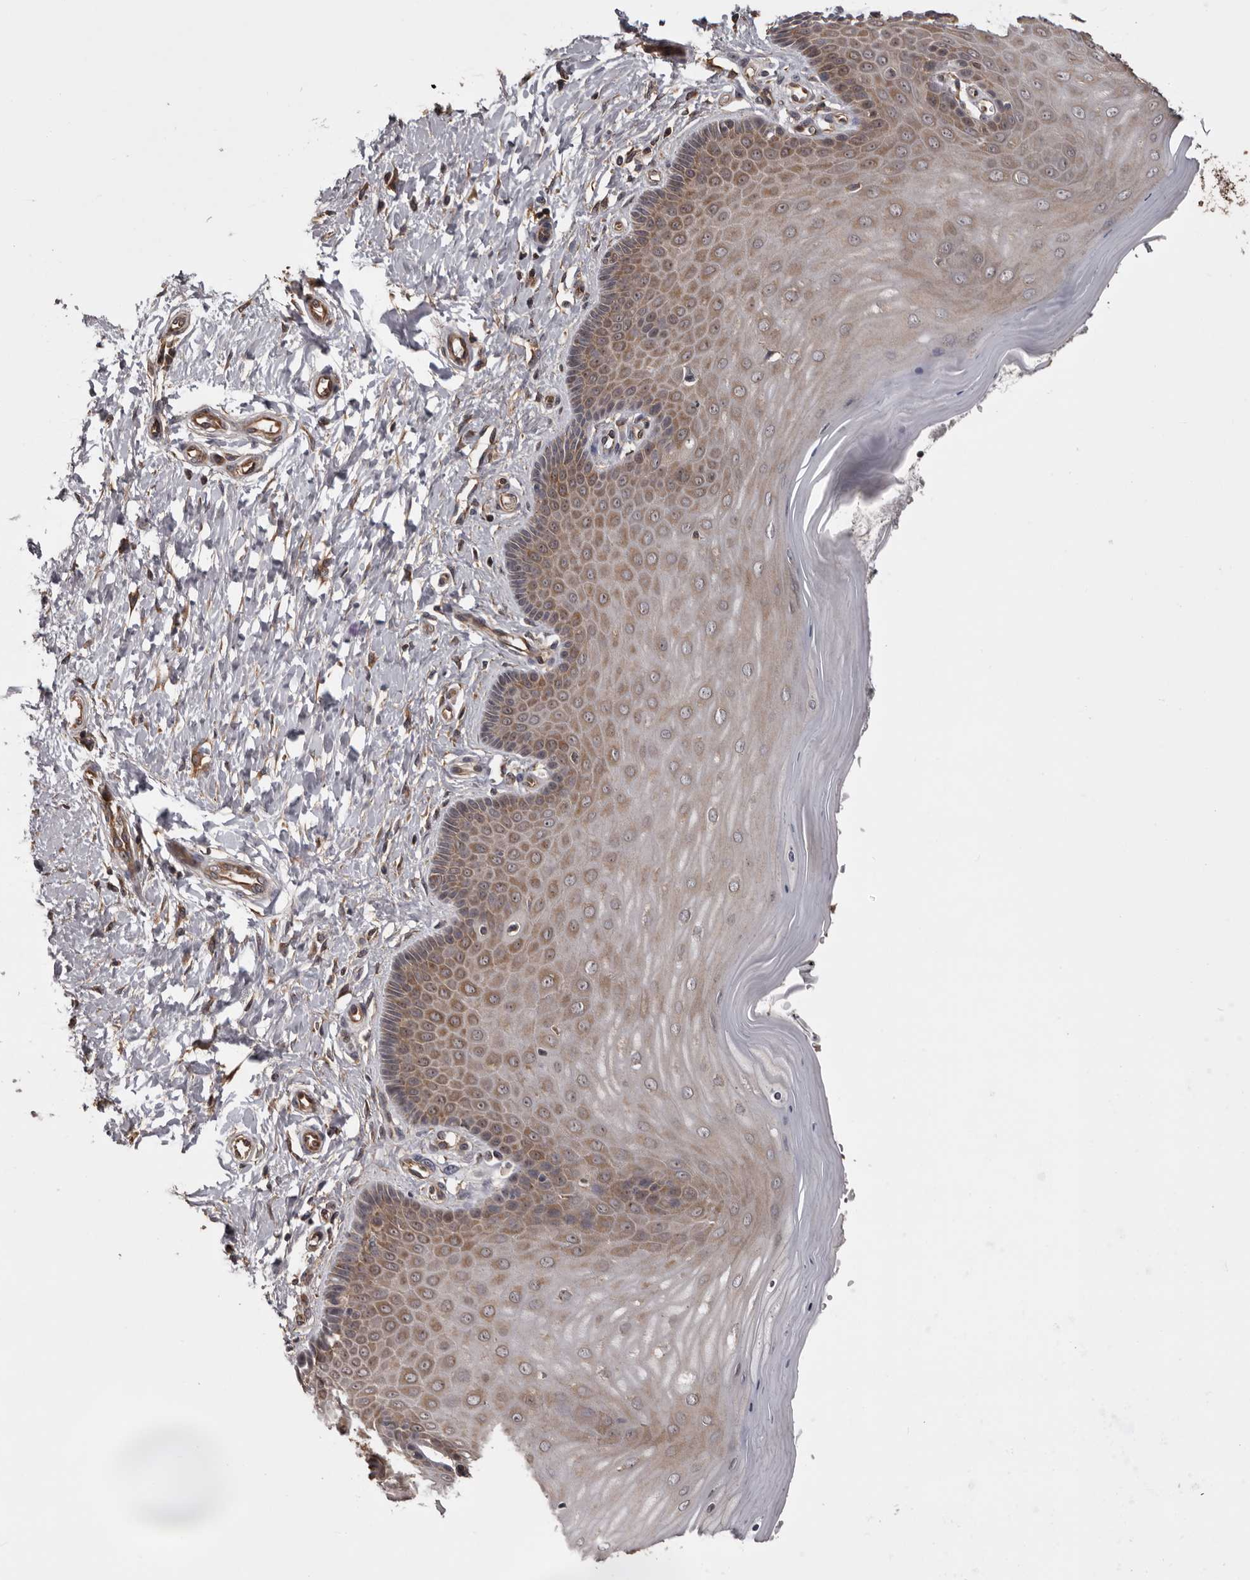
{"staining": {"intensity": "strong", "quantity": ">75%", "location": "cytoplasmic/membranous"}, "tissue": "cervix", "cell_type": "Glandular cells", "image_type": "normal", "snomed": [{"axis": "morphology", "description": "Normal tissue, NOS"}, {"axis": "topography", "description": "Cervix"}], "caption": "Approximately >75% of glandular cells in benign cervix display strong cytoplasmic/membranous protein expression as visualized by brown immunohistochemical staining.", "gene": "DARS1", "patient": {"sex": "female", "age": 55}}